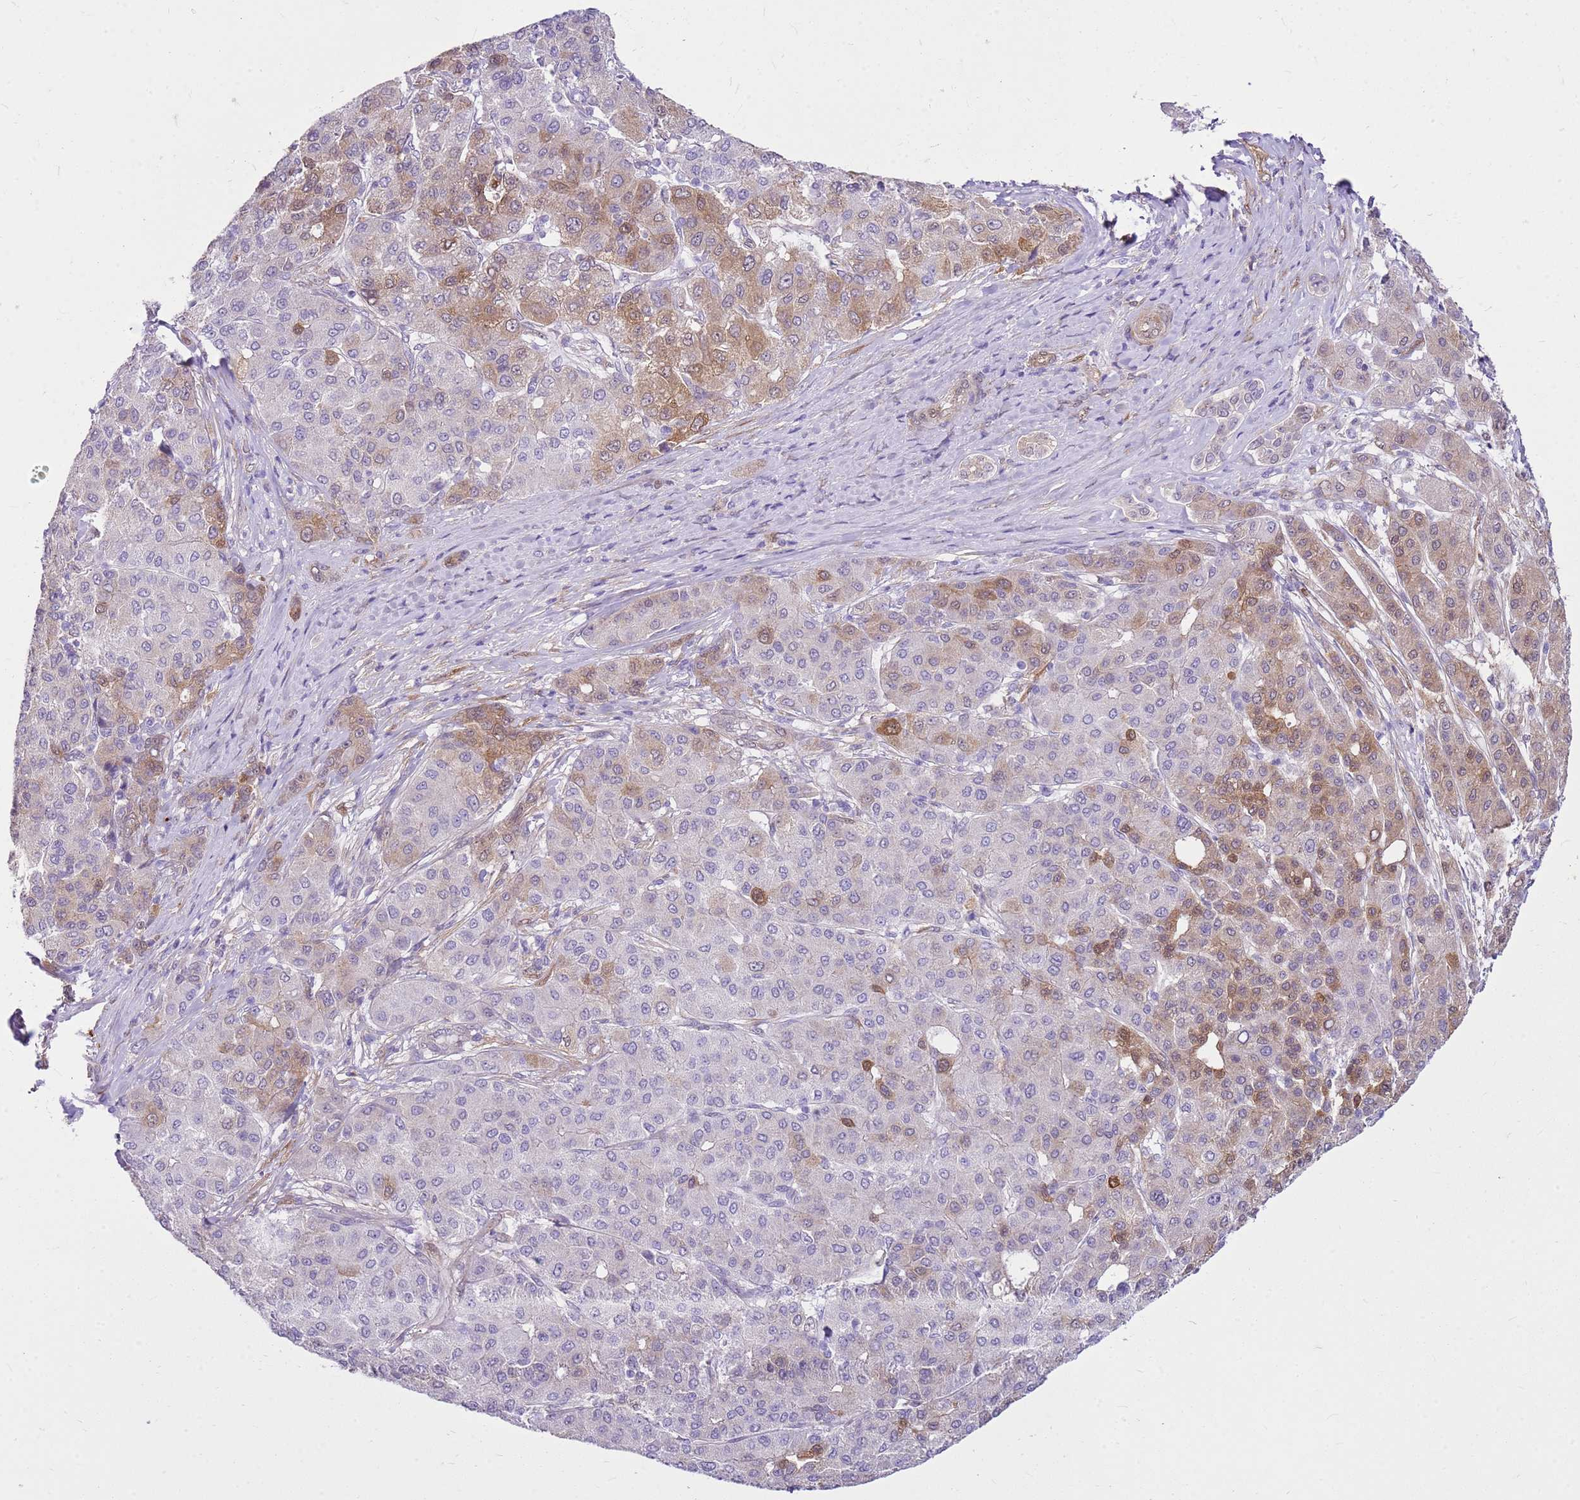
{"staining": {"intensity": "moderate", "quantity": "25%-75%", "location": "cytoplasmic/membranous"}, "tissue": "liver cancer", "cell_type": "Tumor cells", "image_type": "cancer", "snomed": [{"axis": "morphology", "description": "Carcinoma, Hepatocellular, NOS"}, {"axis": "topography", "description": "Liver"}], "caption": "Liver cancer was stained to show a protein in brown. There is medium levels of moderate cytoplasmic/membranous expression in about 25%-75% of tumor cells. (brown staining indicates protein expression, while blue staining denotes nuclei).", "gene": "HSPB1", "patient": {"sex": "male", "age": 65}}